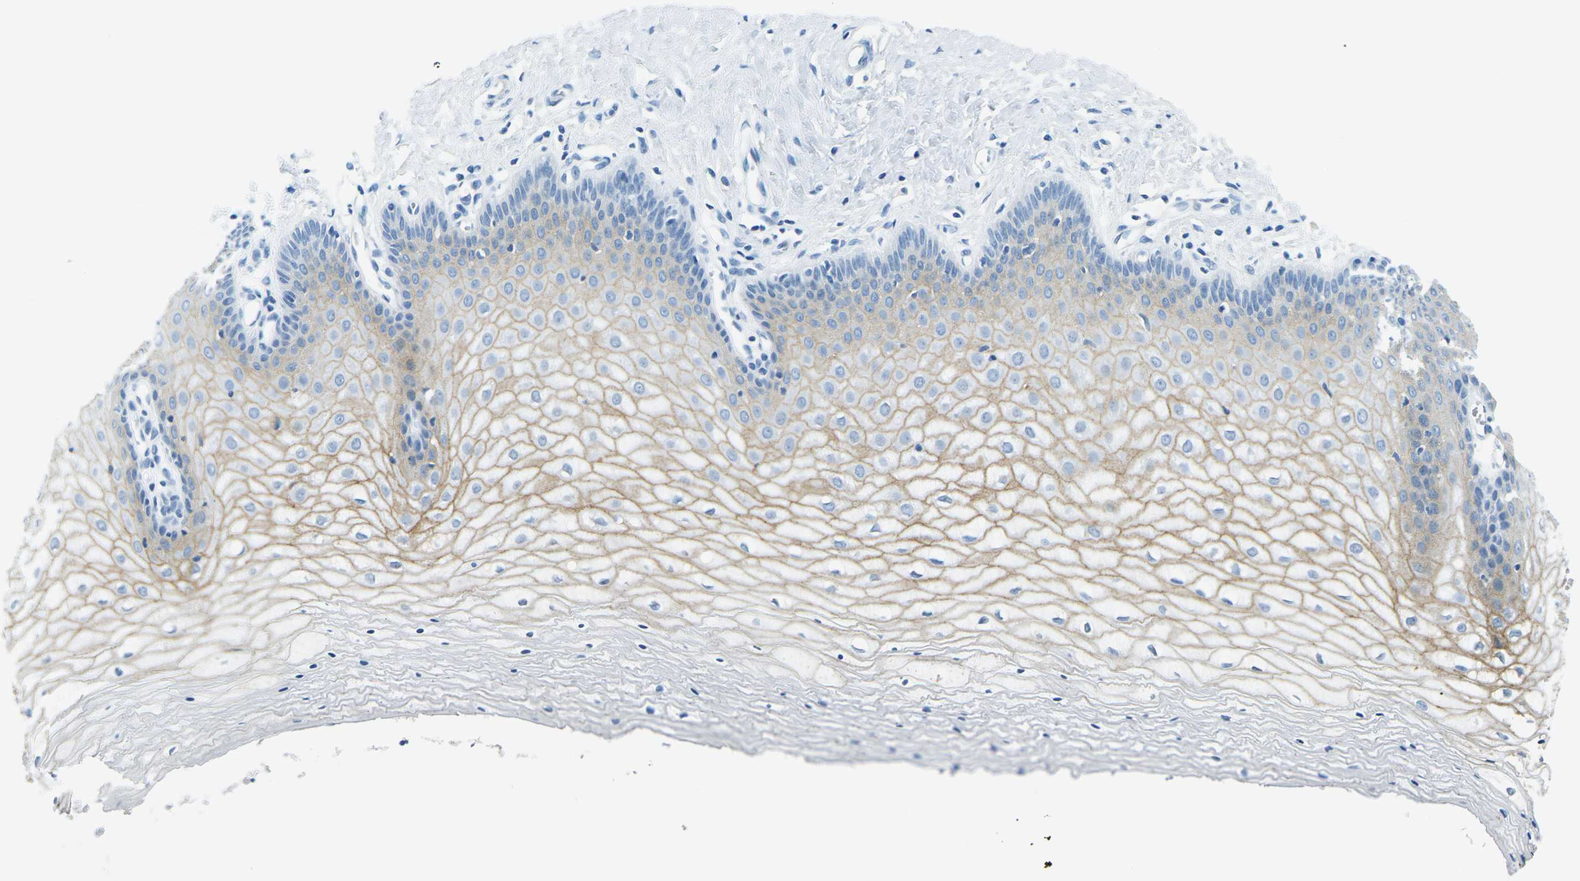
{"staining": {"intensity": "moderate", "quantity": ">75%", "location": "cytoplasmic/membranous"}, "tissue": "cervix", "cell_type": "Glandular cells", "image_type": "normal", "snomed": [{"axis": "morphology", "description": "Normal tissue, NOS"}, {"axis": "topography", "description": "Cervix"}], "caption": "Immunohistochemistry (IHC) of normal human cervix displays medium levels of moderate cytoplasmic/membranous staining in approximately >75% of glandular cells.", "gene": "OCLN", "patient": {"sex": "female", "age": 55}}